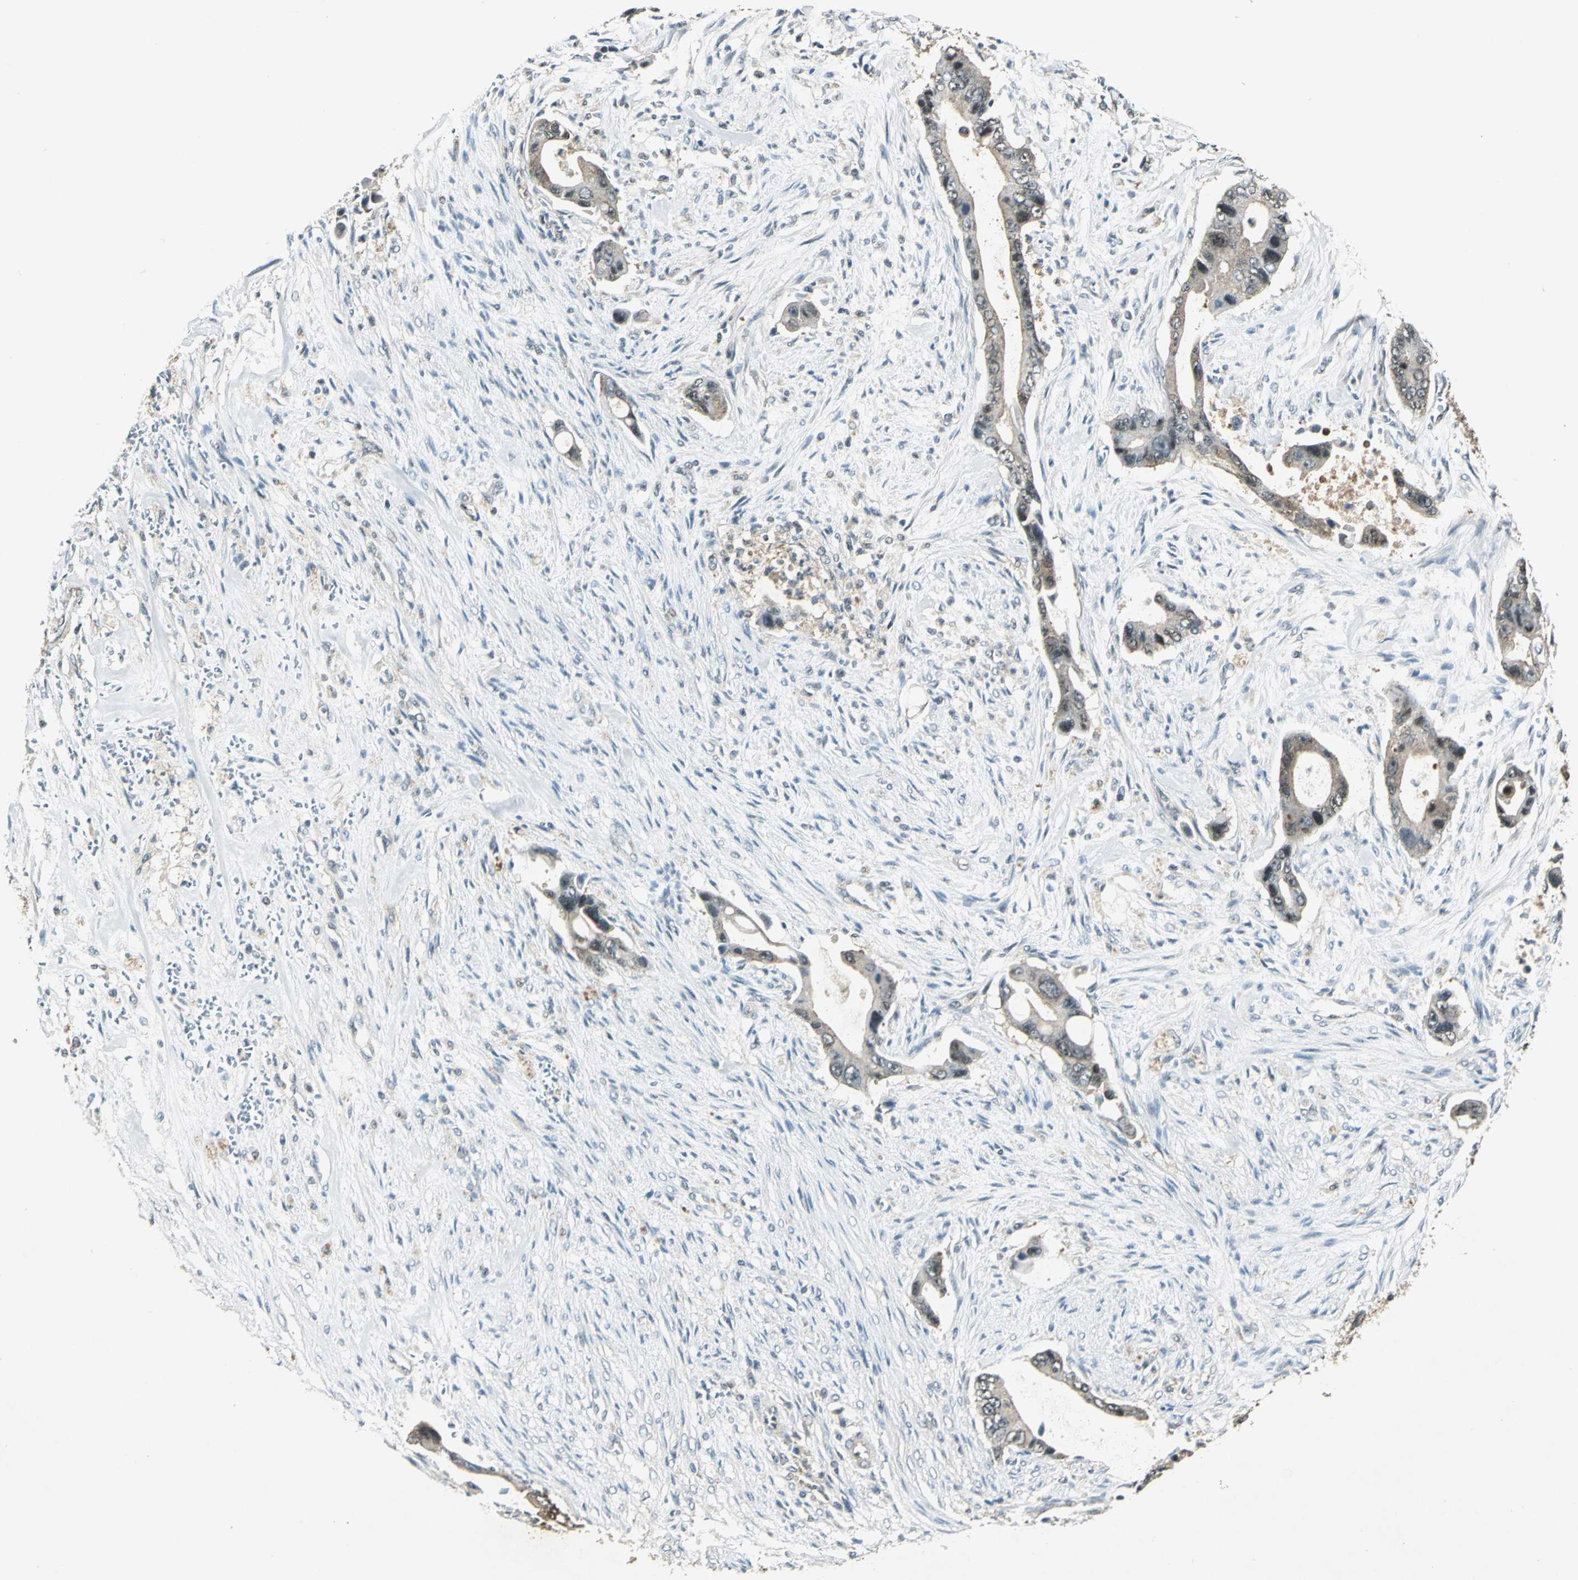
{"staining": {"intensity": "moderate", "quantity": "25%-75%", "location": "nuclear"}, "tissue": "liver cancer", "cell_type": "Tumor cells", "image_type": "cancer", "snomed": [{"axis": "morphology", "description": "Cholangiocarcinoma"}, {"axis": "topography", "description": "Liver"}], "caption": "Cholangiocarcinoma (liver) was stained to show a protein in brown. There is medium levels of moderate nuclear staining in about 25%-75% of tumor cells. Using DAB (brown) and hematoxylin (blue) stains, captured at high magnification using brightfield microscopy.", "gene": "AHSA1", "patient": {"sex": "female", "age": 55}}